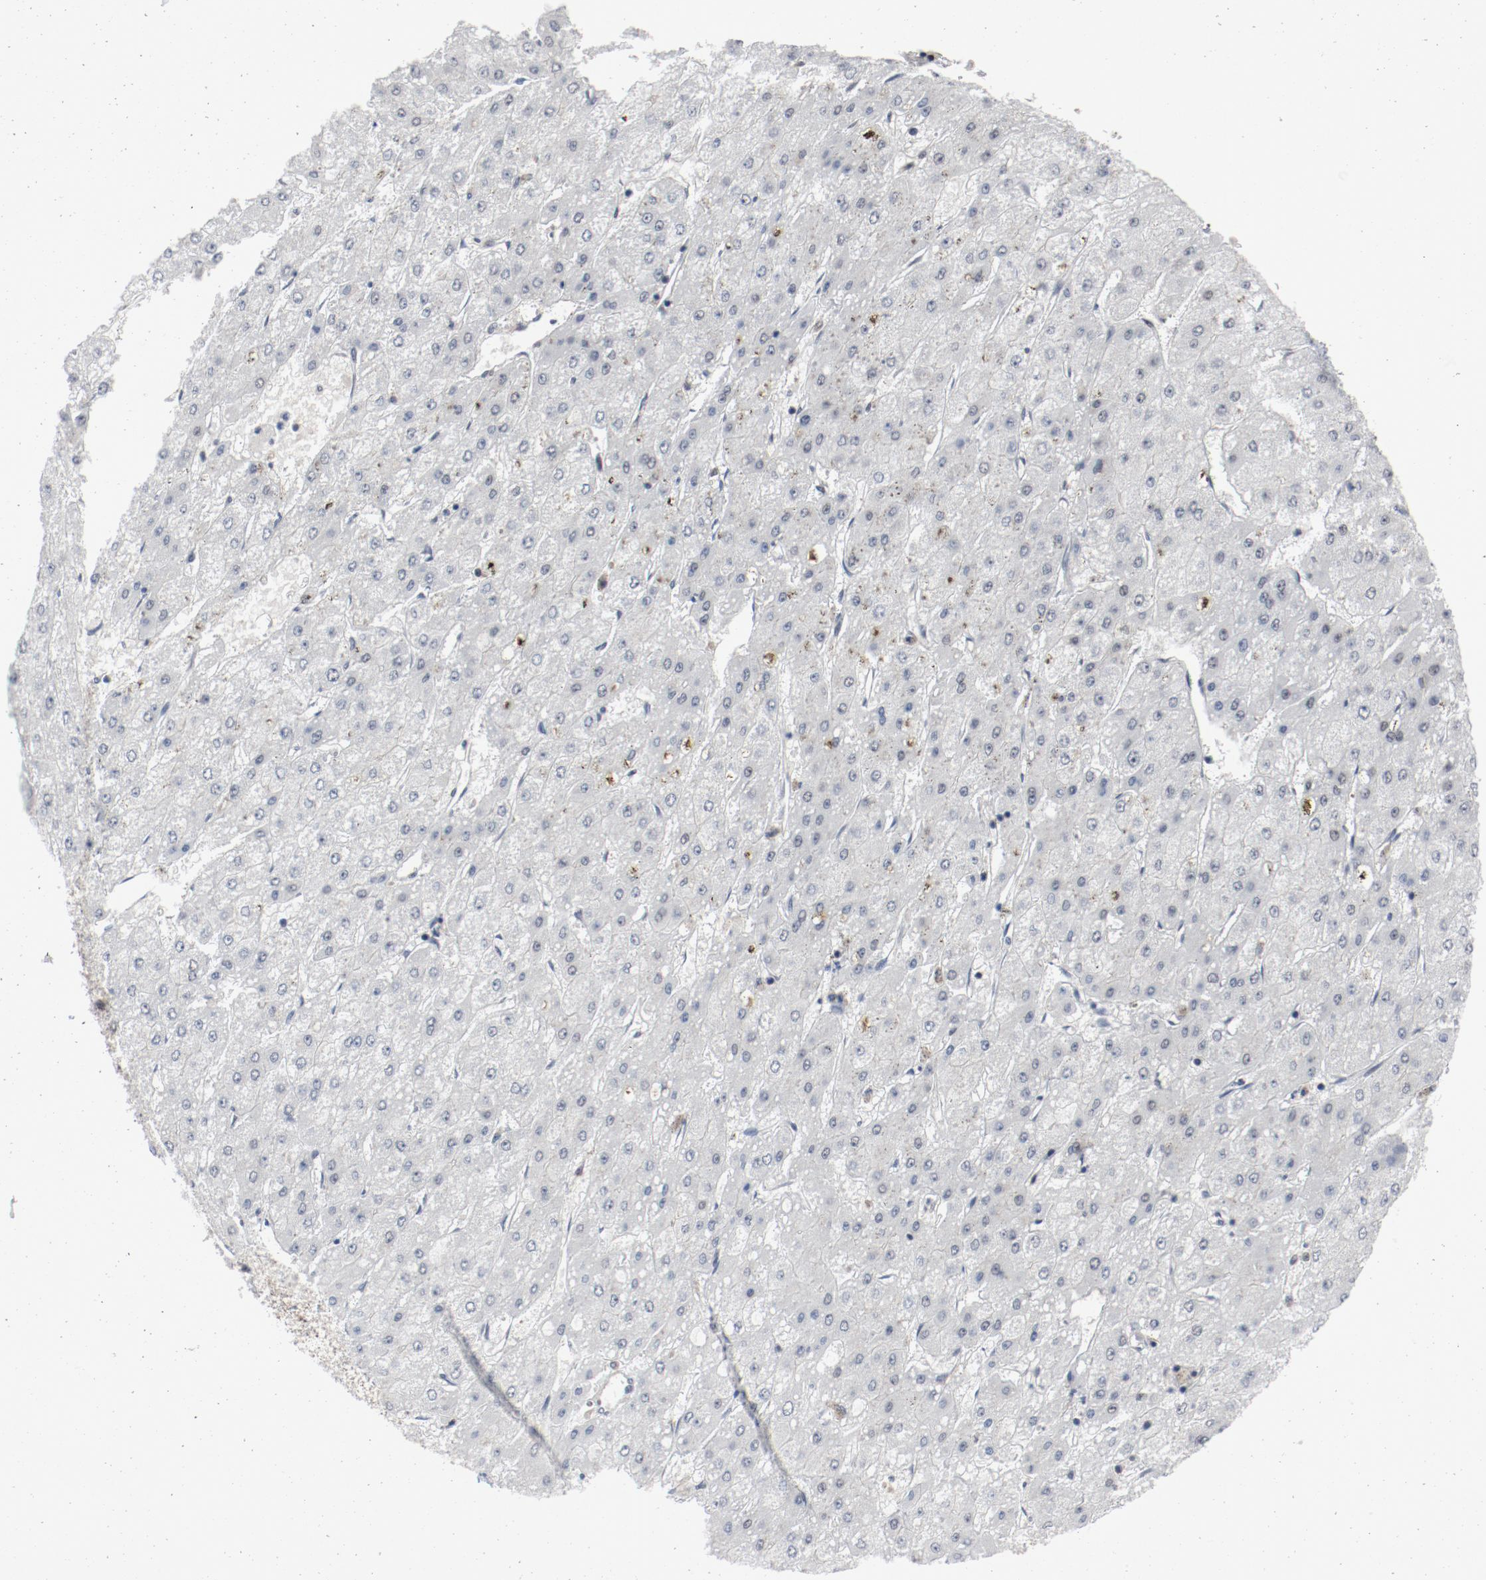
{"staining": {"intensity": "moderate", "quantity": "25%-75%", "location": "nuclear"}, "tissue": "liver cancer", "cell_type": "Tumor cells", "image_type": "cancer", "snomed": [{"axis": "morphology", "description": "Carcinoma, Hepatocellular, NOS"}, {"axis": "topography", "description": "Liver"}], "caption": "A brown stain shows moderate nuclear positivity of a protein in human liver cancer tumor cells.", "gene": "JMJD6", "patient": {"sex": "female", "age": 52}}